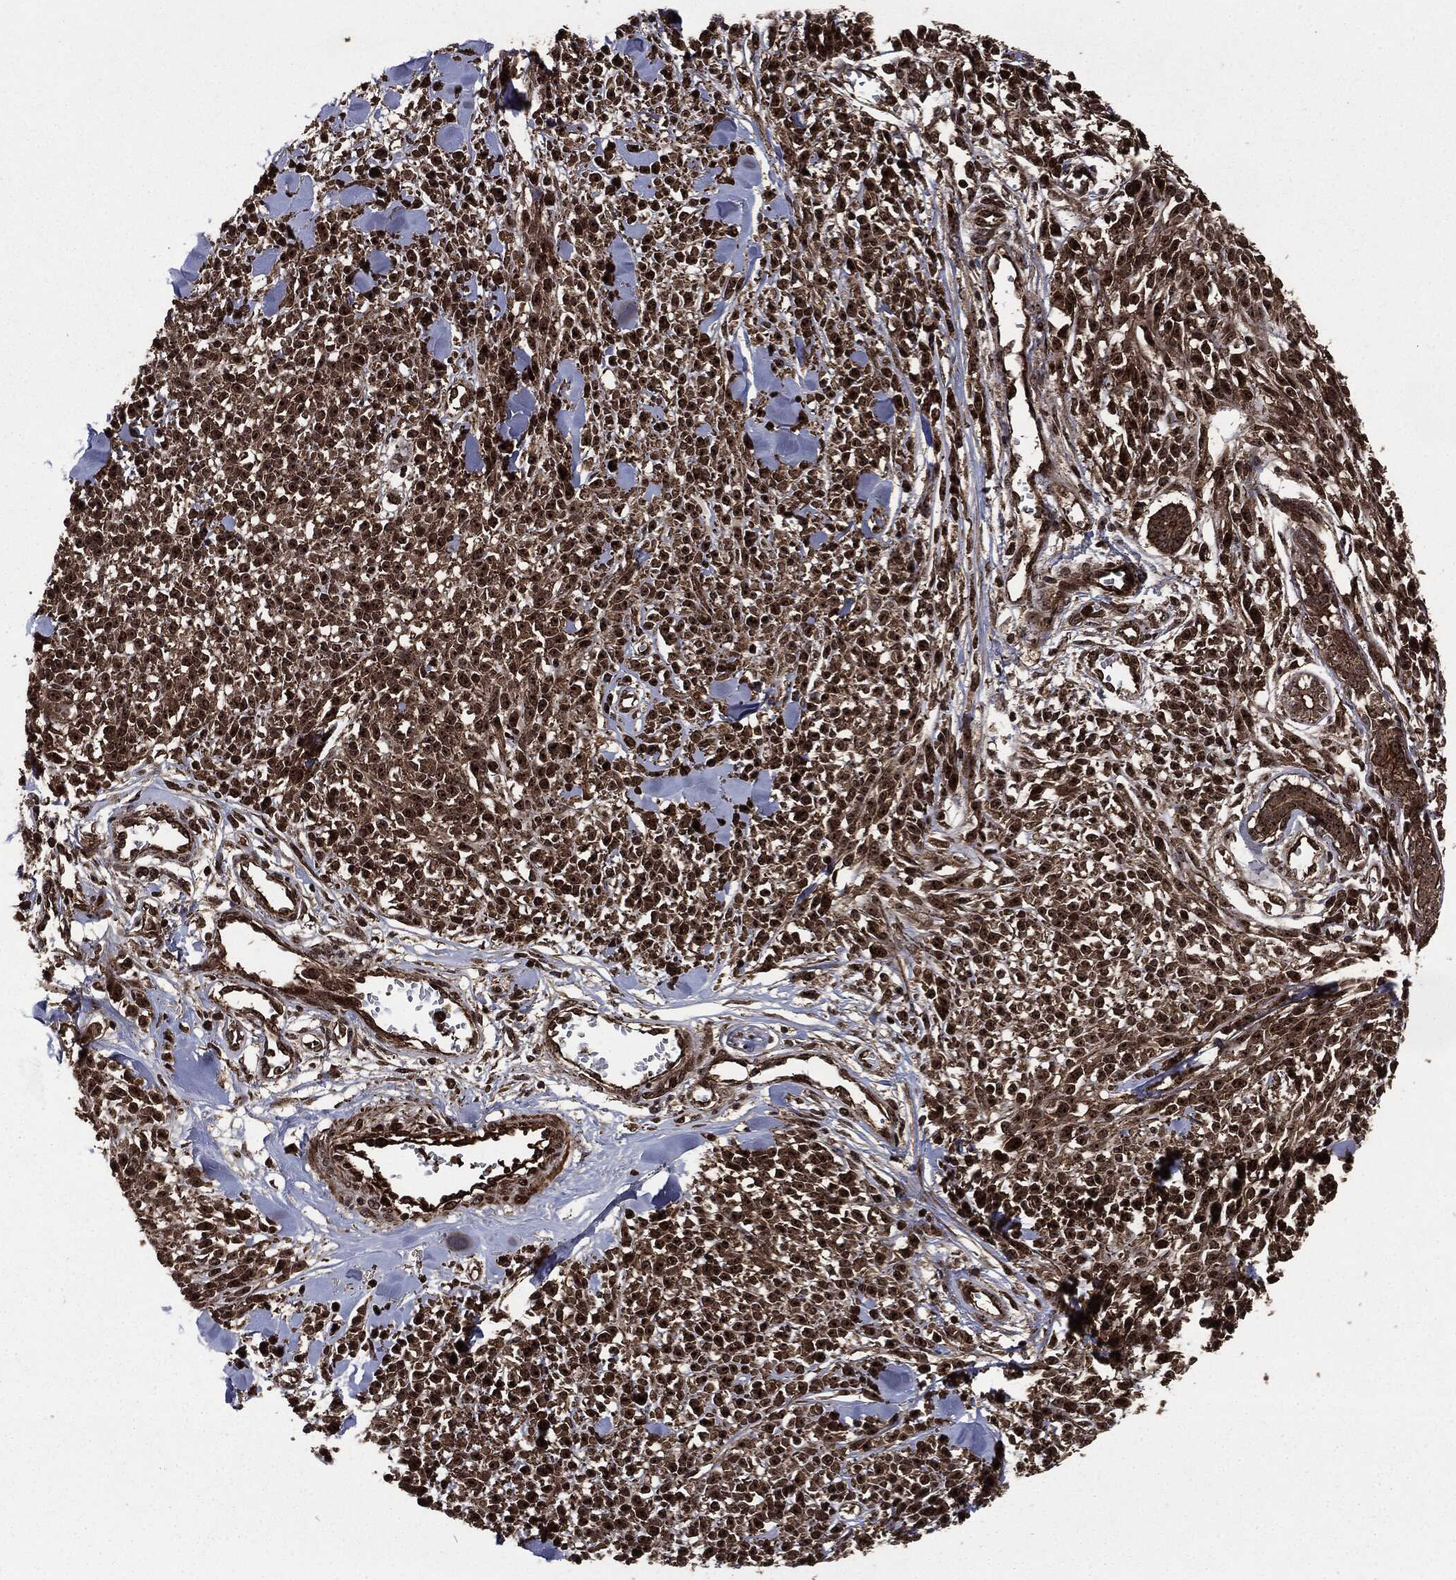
{"staining": {"intensity": "strong", "quantity": ">75%", "location": "cytoplasmic/membranous,nuclear"}, "tissue": "melanoma", "cell_type": "Tumor cells", "image_type": "cancer", "snomed": [{"axis": "morphology", "description": "Malignant melanoma, NOS"}, {"axis": "topography", "description": "Skin"}, {"axis": "topography", "description": "Skin of trunk"}], "caption": "Immunohistochemical staining of human malignant melanoma shows high levels of strong cytoplasmic/membranous and nuclear positivity in approximately >75% of tumor cells. Using DAB (brown) and hematoxylin (blue) stains, captured at high magnification using brightfield microscopy.", "gene": "CARD6", "patient": {"sex": "male", "age": 74}}